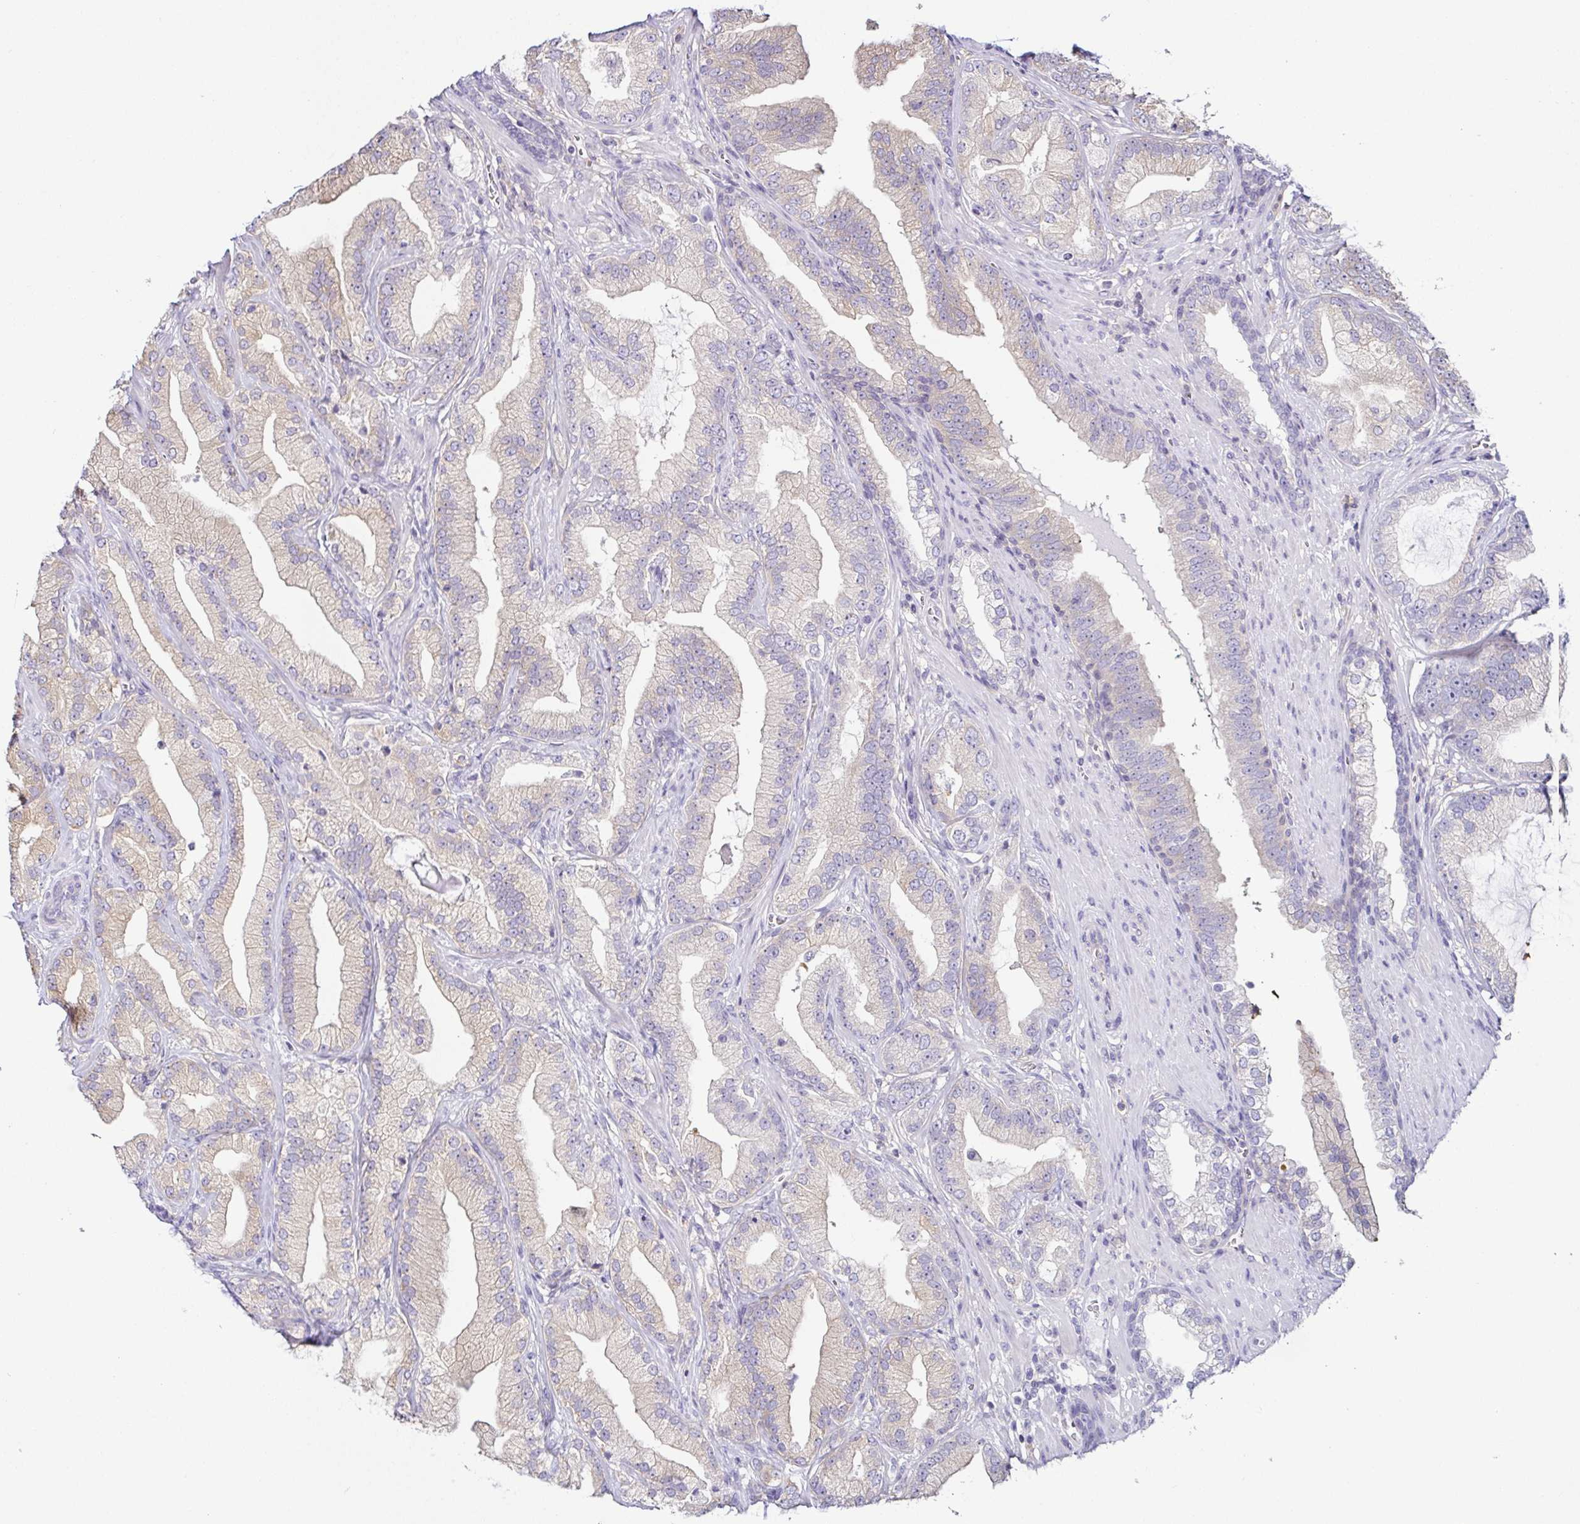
{"staining": {"intensity": "negative", "quantity": "none", "location": "none"}, "tissue": "prostate cancer", "cell_type": "Tumor cells", "image_type": "cancer", "snomed": [{"axis": "morphology", "description": "Adenocarcinoma, Low grade"}, {"axis": "topography", "description": "Prostate"}], "caption": "IHC image of human prostate cancer stained for a protein (brown), which shows no expression in tumor cells. Nuclei are stained in blue.", "gene": "FAM162B", "patient": {"sex": "male", "age": 62}}